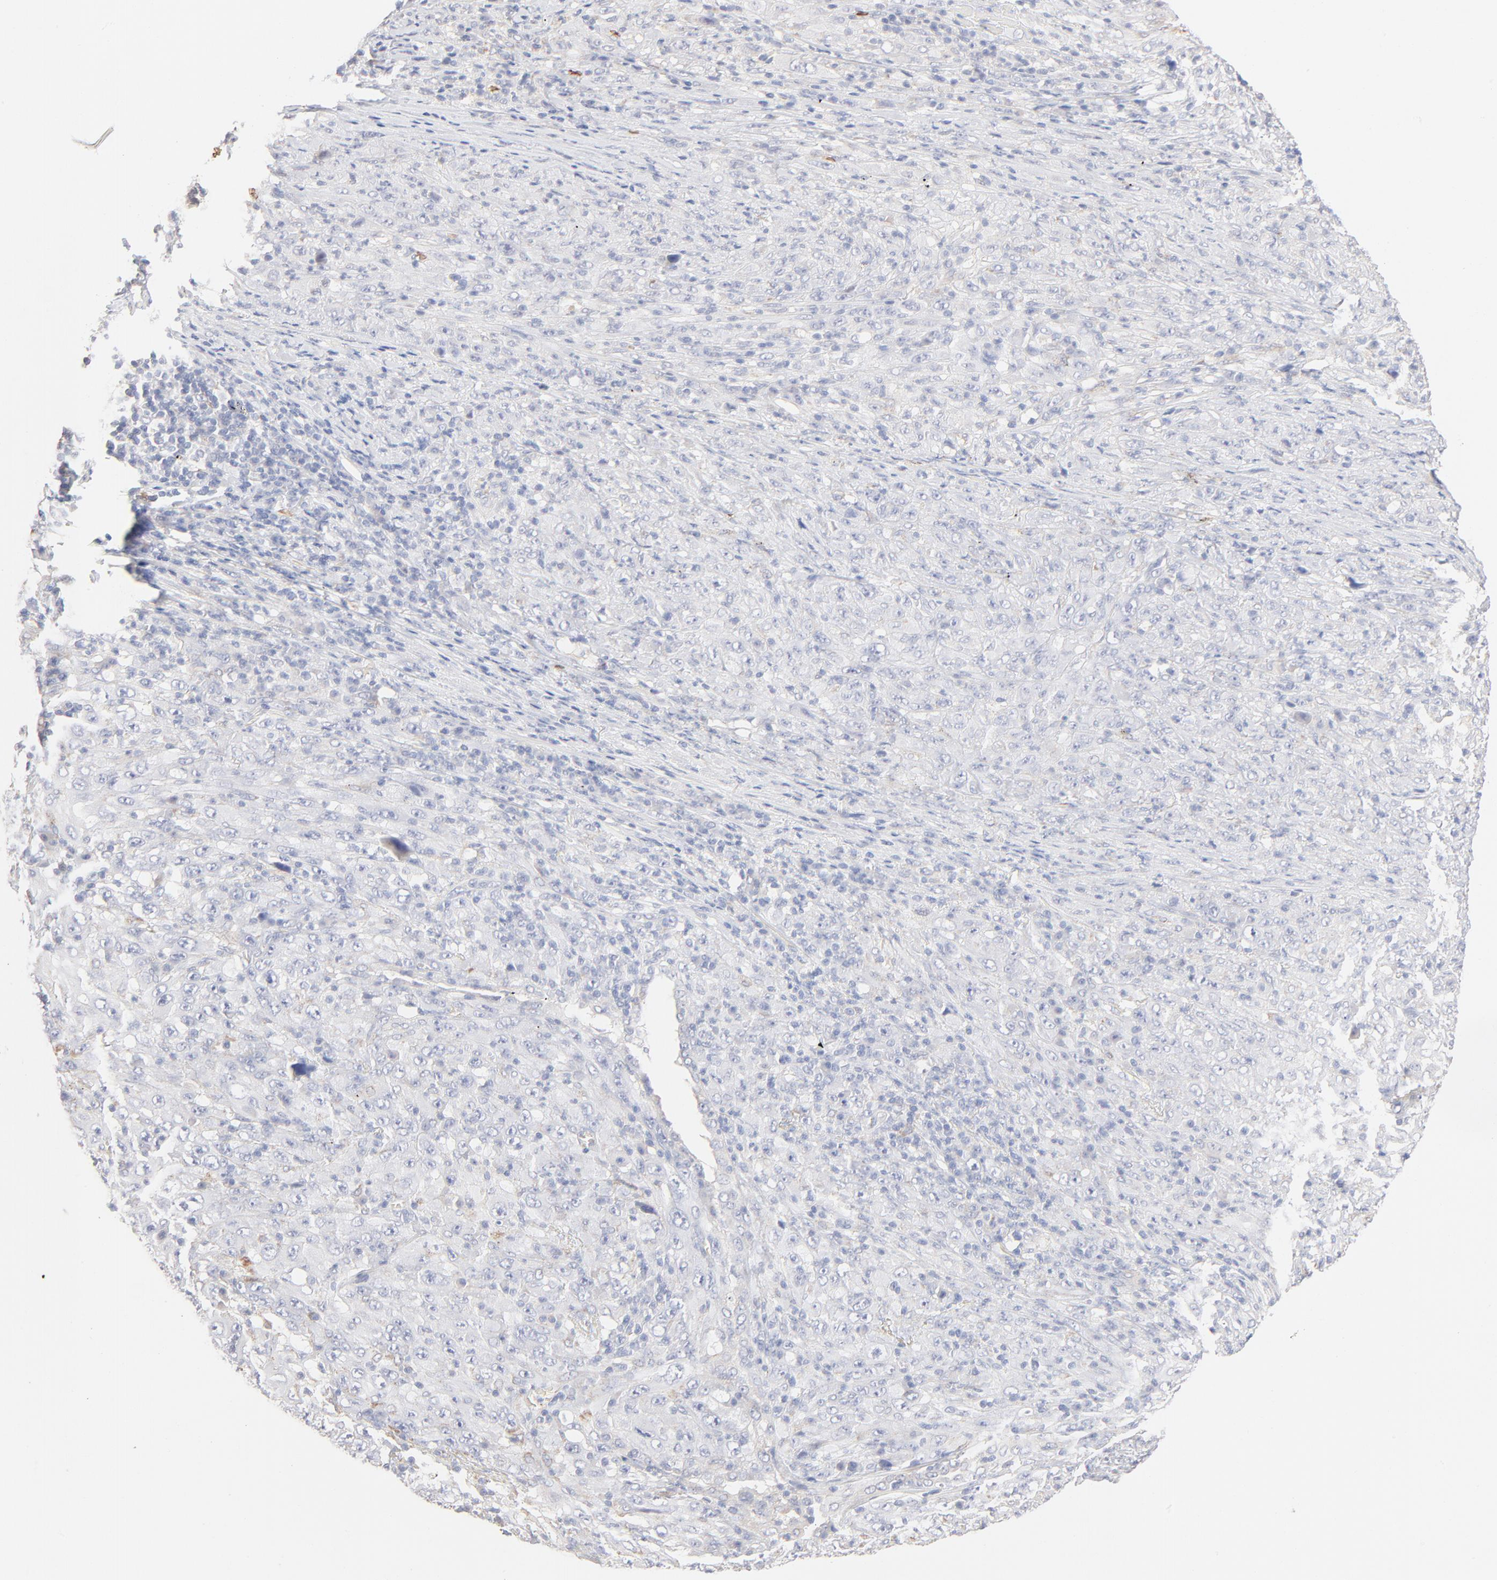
{"staining": {"intensity": "negative", "quantity": "none", "location": "none"}, "tissue": "melanoma", "cell_type": "Tumor cells", "image_type": "cancer", "snomed": [{"axis": "morphology", "description": "Malignant melanoma, Metastatic site"}, {"axis": "topography", "description": "Skin"}], "caption": "IHC image of neoplastic tissue: human malignant melanoma (metastatic site) stained with DAB displays no significant protein staining in tumor cells. Nuclei are stained in blue.", "gene": "SPTB", "patient": {"sex": "female", "age": 56}}